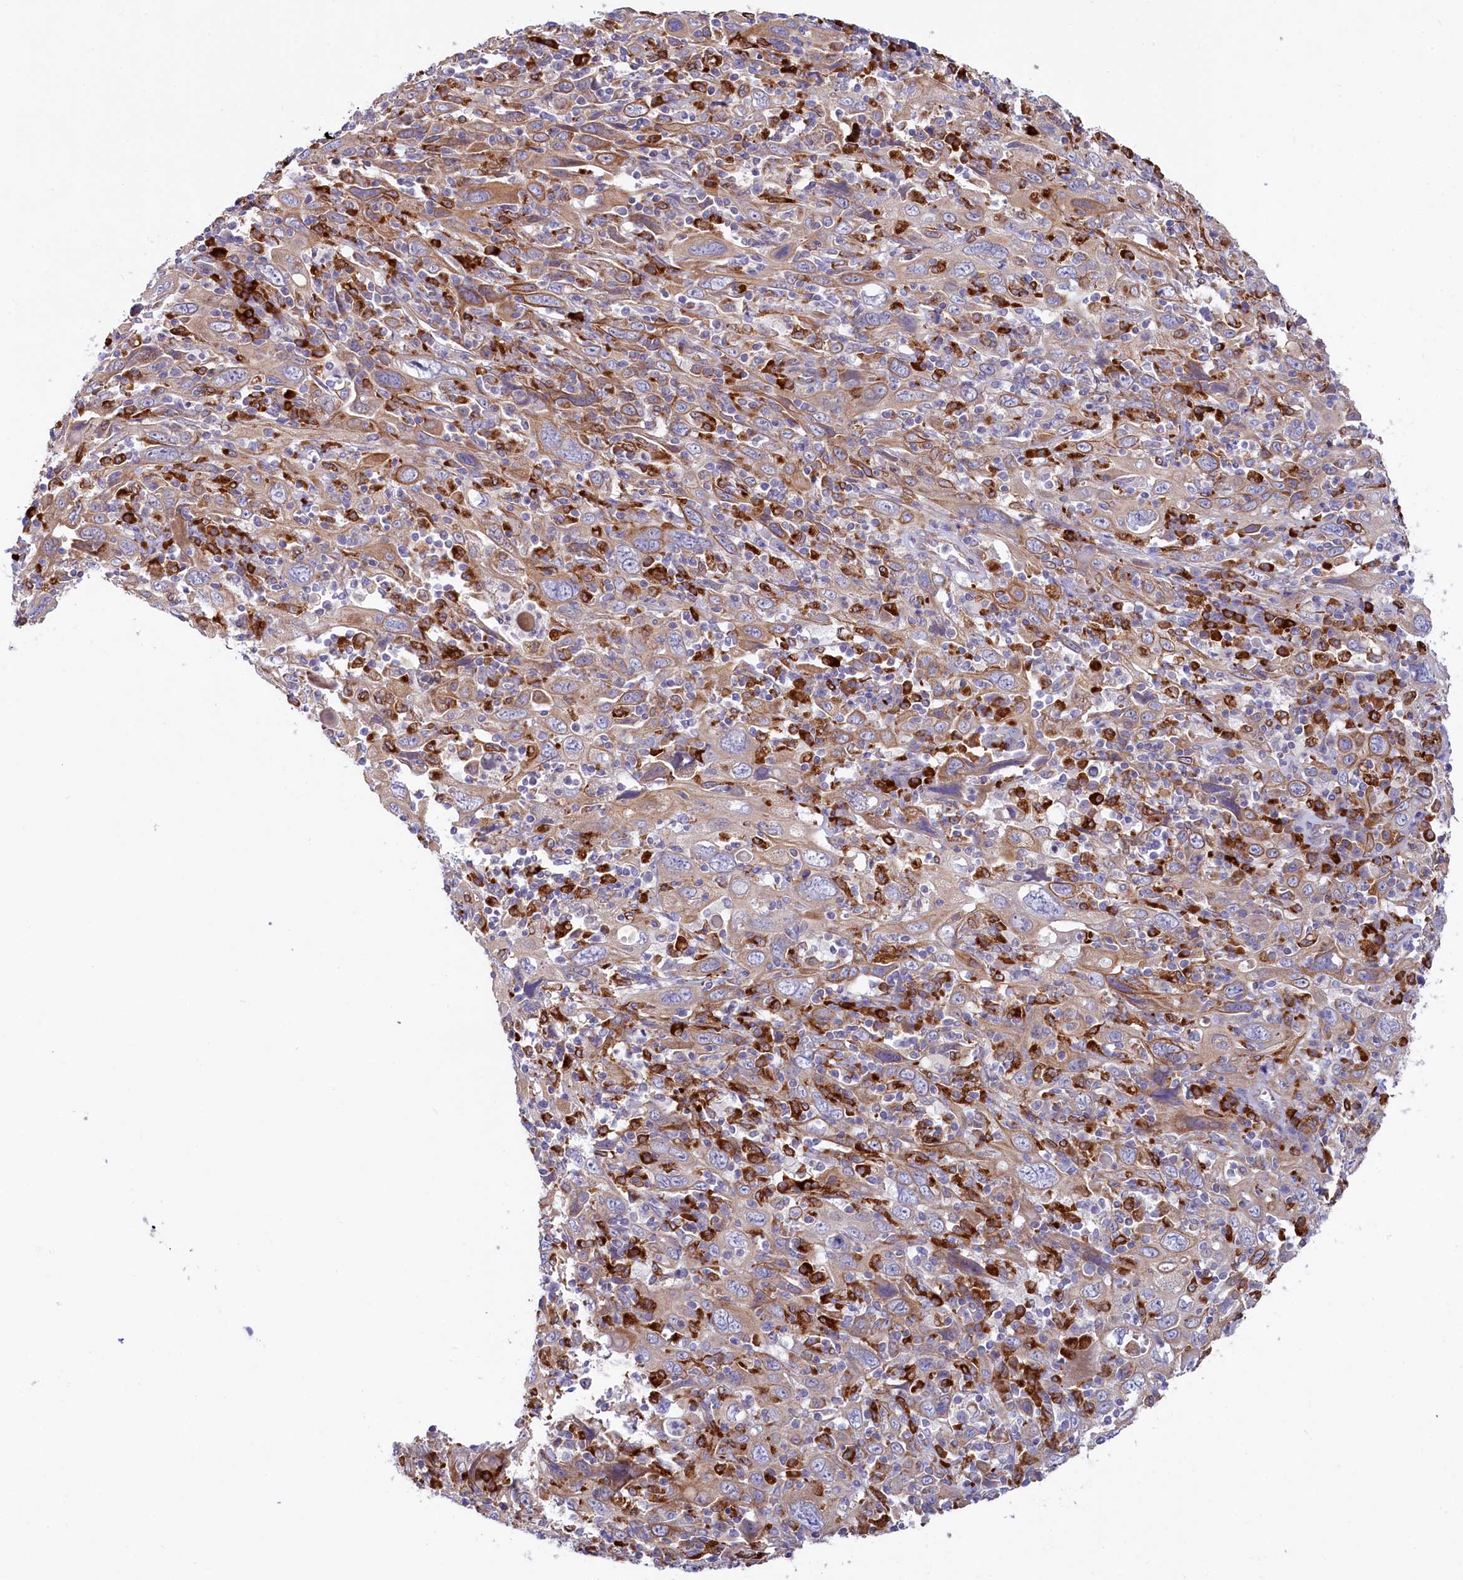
{"staining": {"intensity": "moderate", "quantity": ">75%", "location": "cytoplasmic/membranous"}, "tissue": "cervical cancer", "cell_type": "Tumor cells", "image_type": "cancer", "snomed": [{"axis": "morphology", "description": "Squamous cell carcinoma, NOS"}, {"axis": "topography", "description": "Cervix"}], "caption": "Immunohistochemistry (IHC) of cervical squamous cell carcinoma displays medium levels of moderate cytoplasmic/membranous staining in approximately >75% of tumor cells.", "gene": "CHID1", "patient": {"sex": "female", "age": 46}}